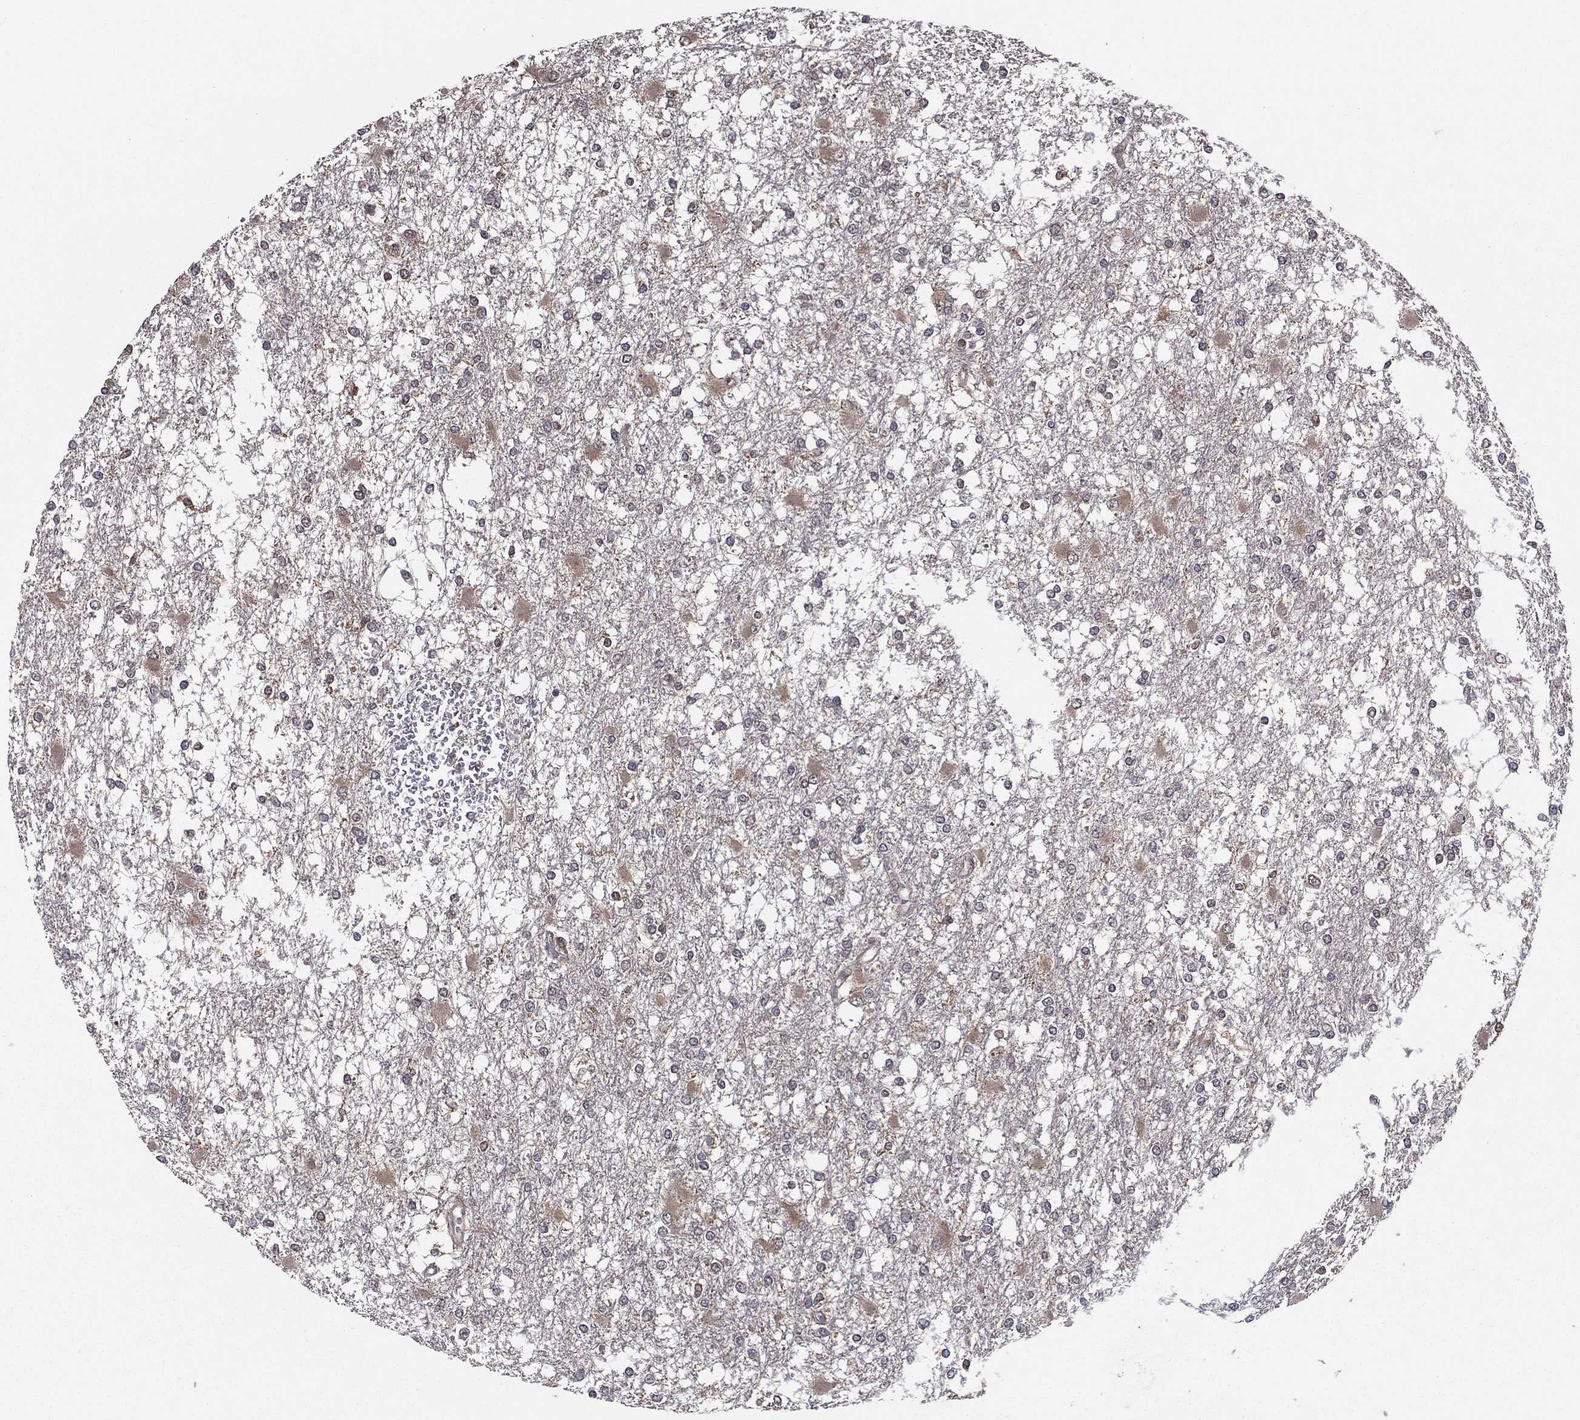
{"staining": {"intensity": "weak", "quantity": "<25%", "location": "cytoplasmic/membranous"}, "tissue": "glioma", "cell_type": "Tumor cells", "image_type": "cancer", "snomed": [{"axis": "morphology", "description": "Glioma, malignant, High grade"}, {"axis": "topography", "description": "Cerebral cortex"}], "caption": "Photomicrograph shows no protein positivity in tumor cells of glioma tissue. (DAB immunohistochemistry with hematoxylin counter stain).", "gene": "CARM1", "patient": {"sex": "male", "age": 79}}